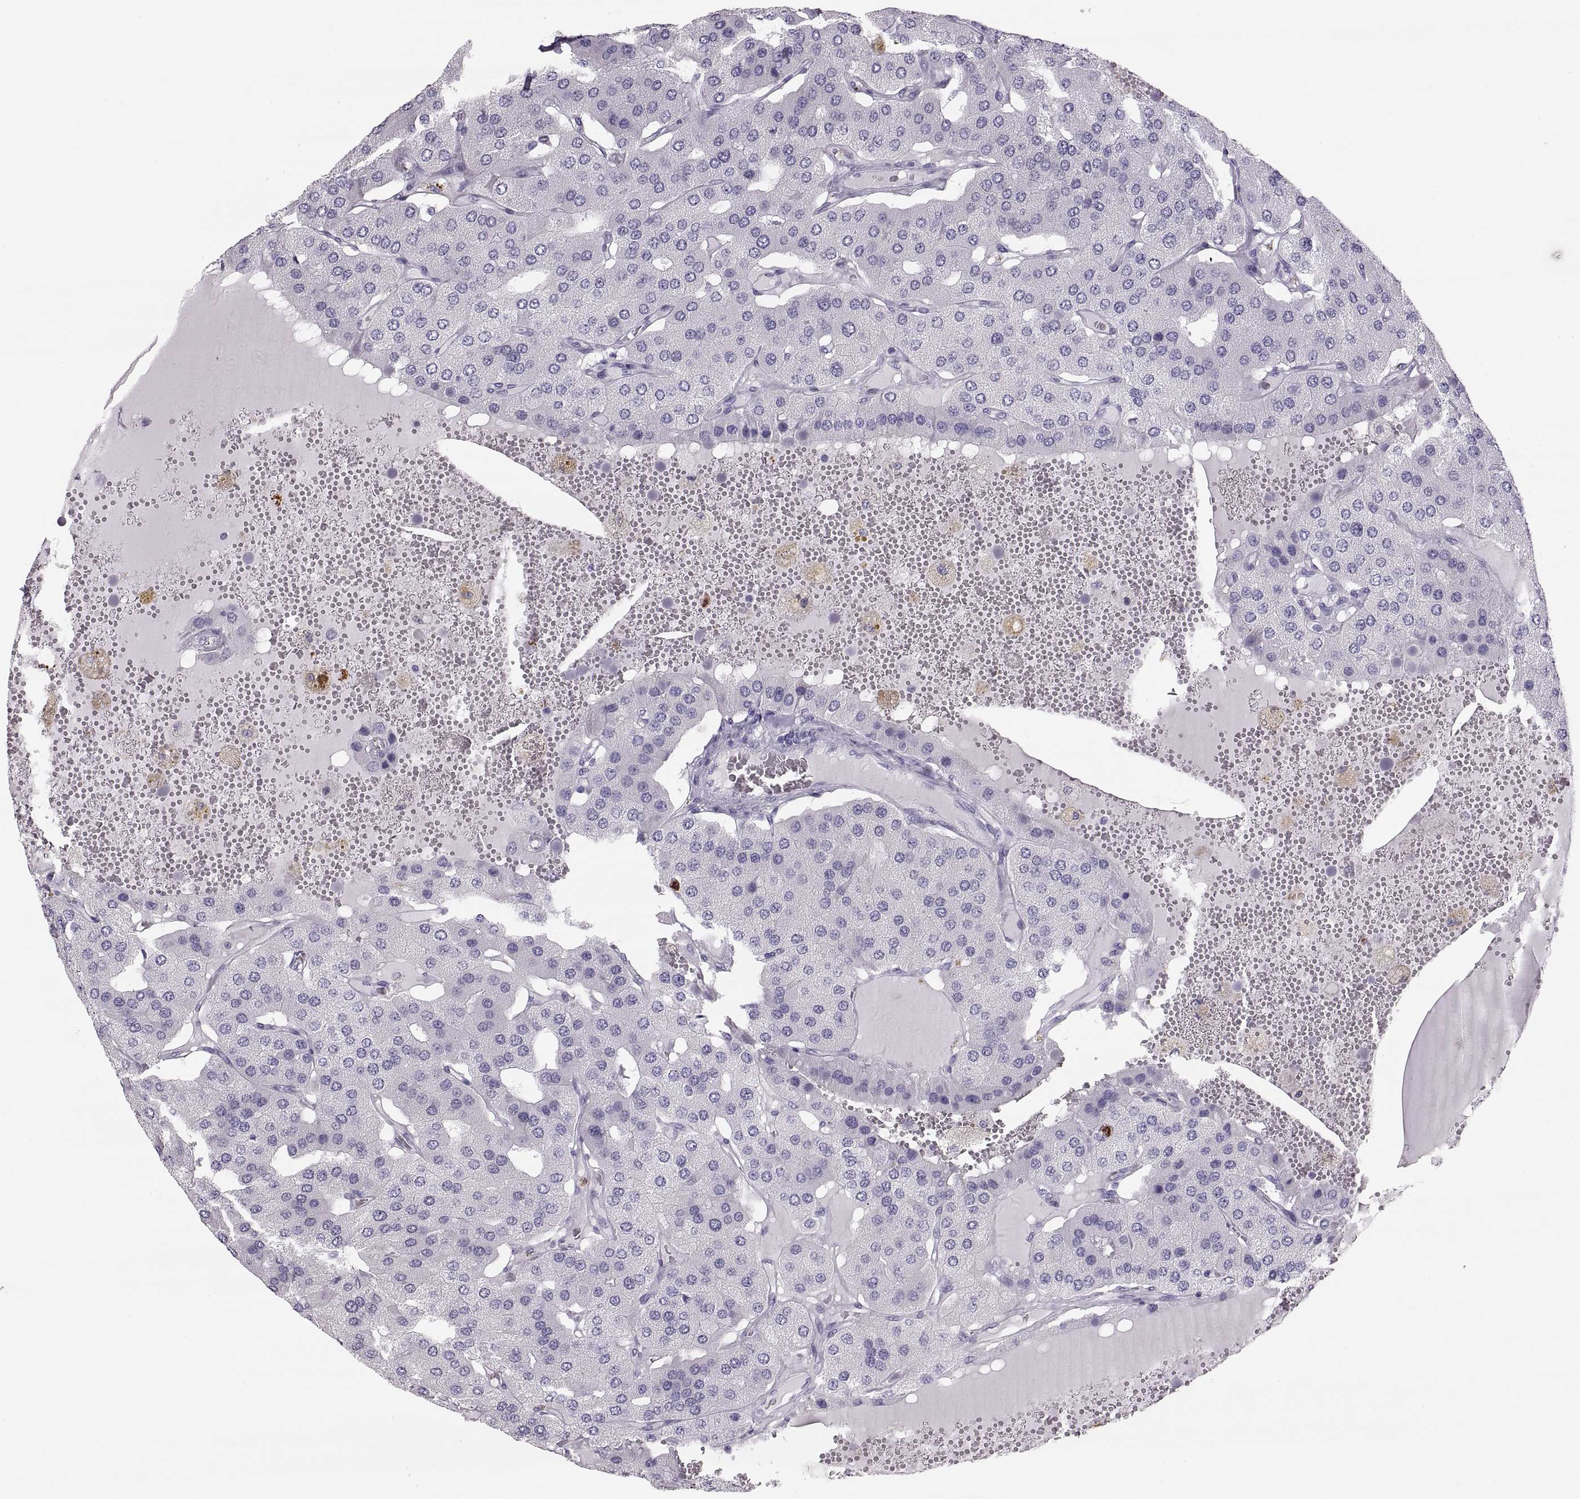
{"staining": {"intensity": "negative", "quantity": "none", "location": "none"}, "tissue": "parathyroid gland", "cell_type": "Glandular cells", "image_type": "normal", "snomed": [{"axis": "morphology", "description": "Normal tissue, NOS"}, {"axis": "morphology", "description": "Adenoma, NOS"}, {"axis": "topography", "description": "Parathyroid gland"}], "caption": "An image of parathyroid gland stained for a protein displays no brown staining in glandular cells. Nuclei are stained in blue.", "gene": "MILR1", "patient": {"sex": "female", "age": 86}}